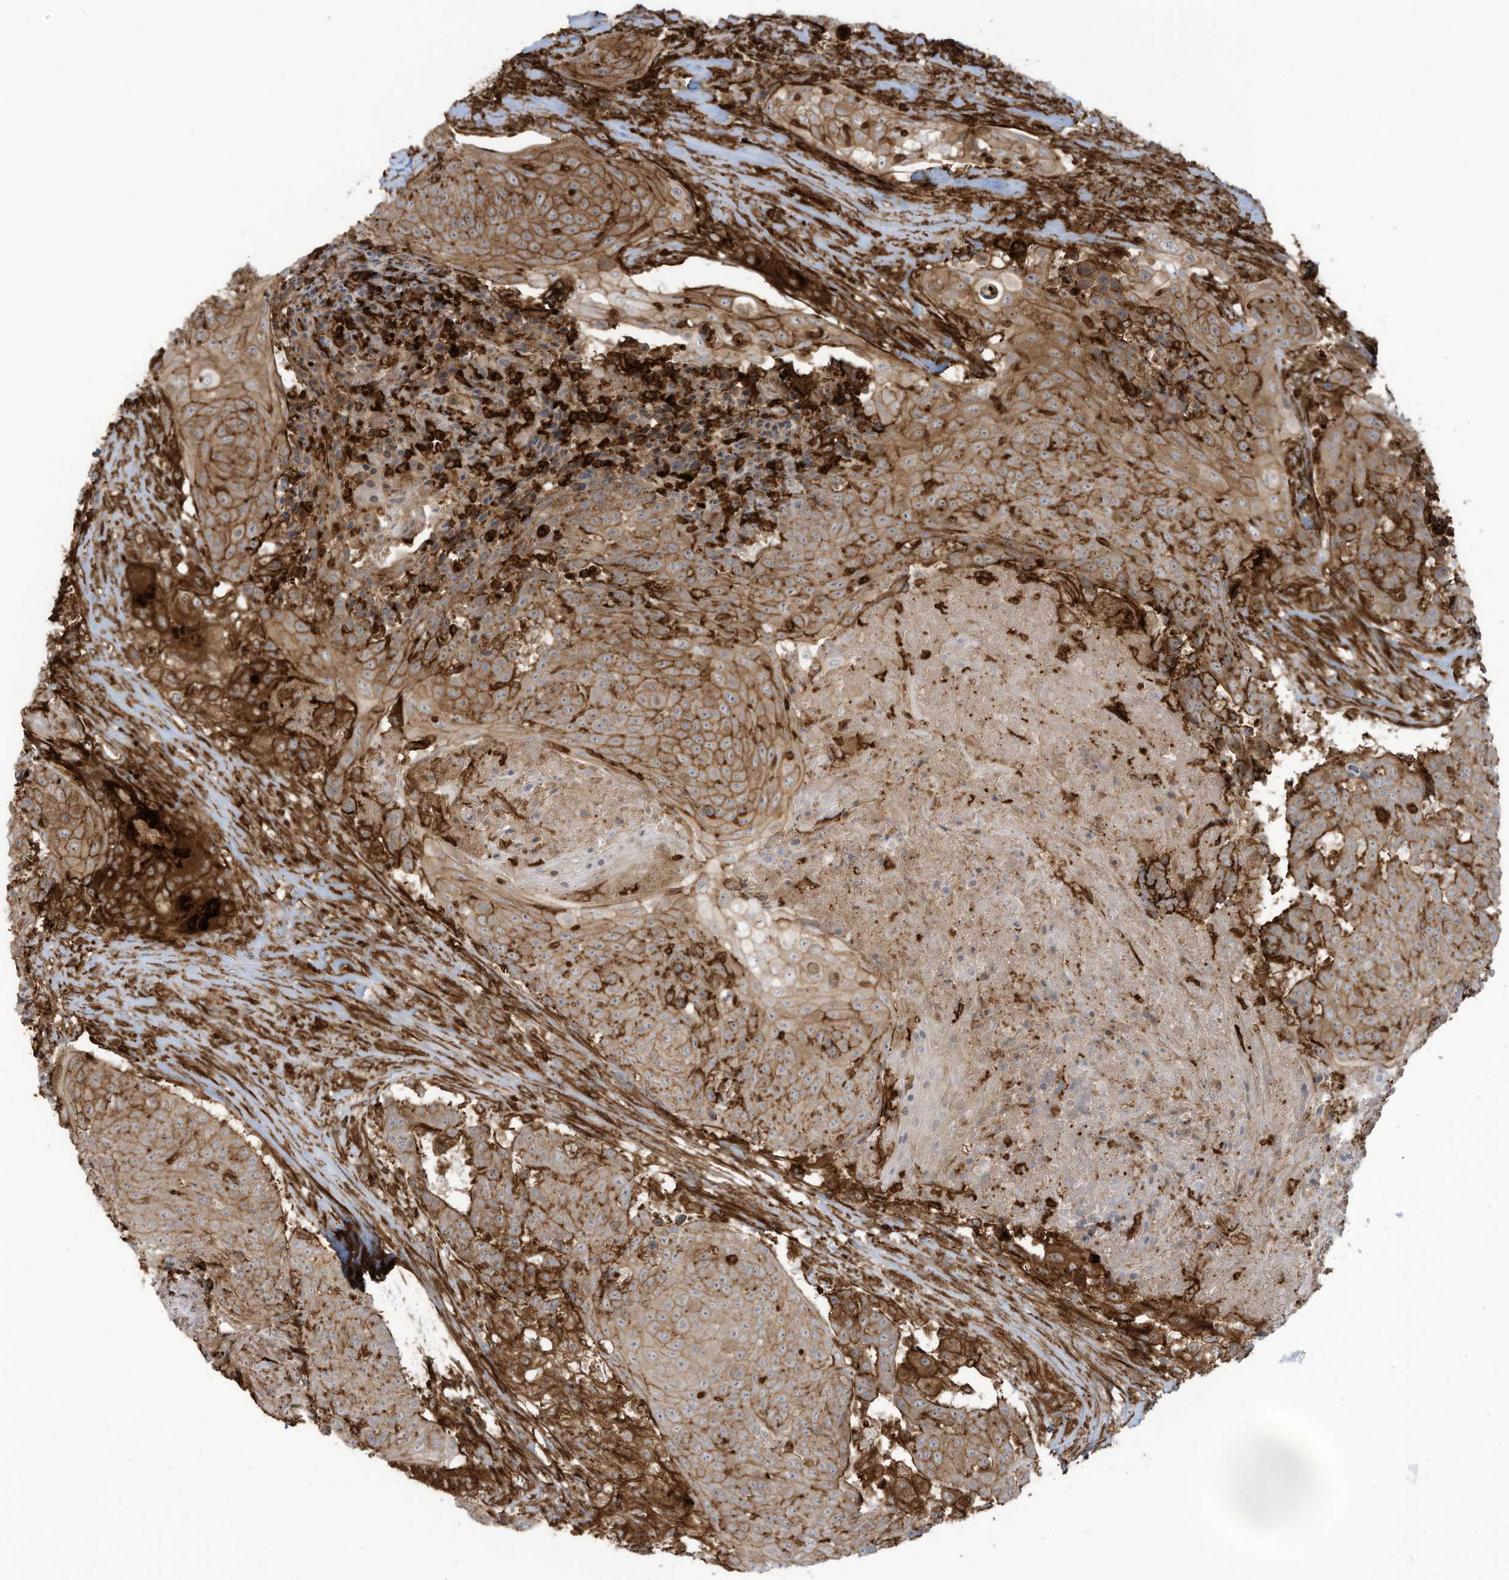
{"staining": {"intensity": "moderate", "quantity": ">75%", "location": "cytoplasmic/membranous"}, "tissue": "urothelial cancer", "cell_type": "Tumor cells", "image_type": "cancer", "snomed": [{"axis": "morphology", "description": "Urothelial carcinoma, High grade"}, {"axis": "topography", "description": "Urinary bladder"}], "caption": "Protein expression analysis of high-grade urothelial carcinoma displays moderate cytoplasmic/membranous positivity in approximately >75% of tumor cells. (DAB (3,3'-diaminobenzidine) IHC with brightfield microscopy, high magnification).", "gene": "SLC9A2", "patient": {"sex": "female", "age": 63}}